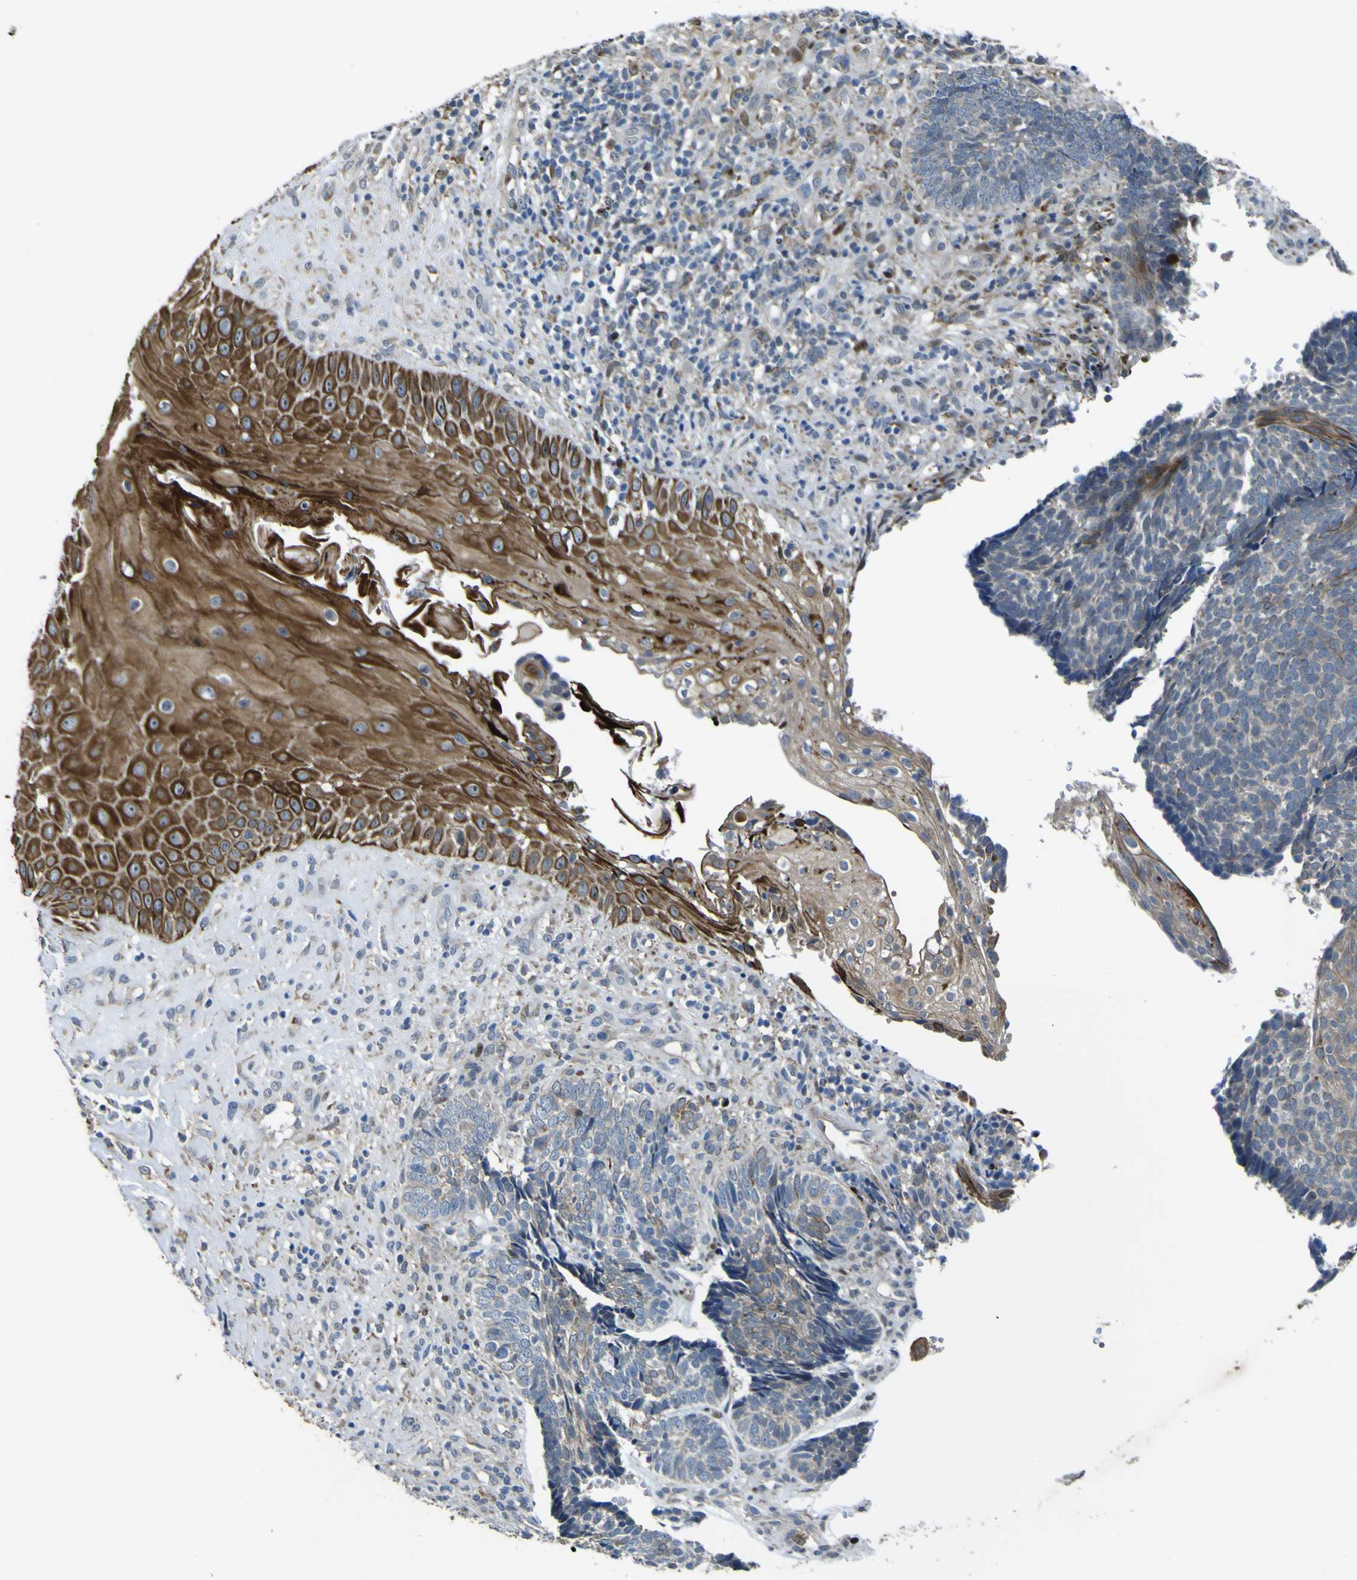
{"staining": {"intensity": "negative", "quantity": "none", "location": "none"}, "tissue": "skin cancer", "cell_type": "Tumor cells", "image_type": "cancer", "snomed": [{"axis": "morphology", "description": "Basal cell carcinoma"}, {"axis": "topography", "description": "Skin"}], "caption": "A high-resolution micrograph shows immunohistochemistry (IHC) staining of skin cancer (basal cell carcinoma), which shows no significant positivity in tumor cells.", "gene": "LBHD1", "patient": {"sex": "male", "age": 84}}